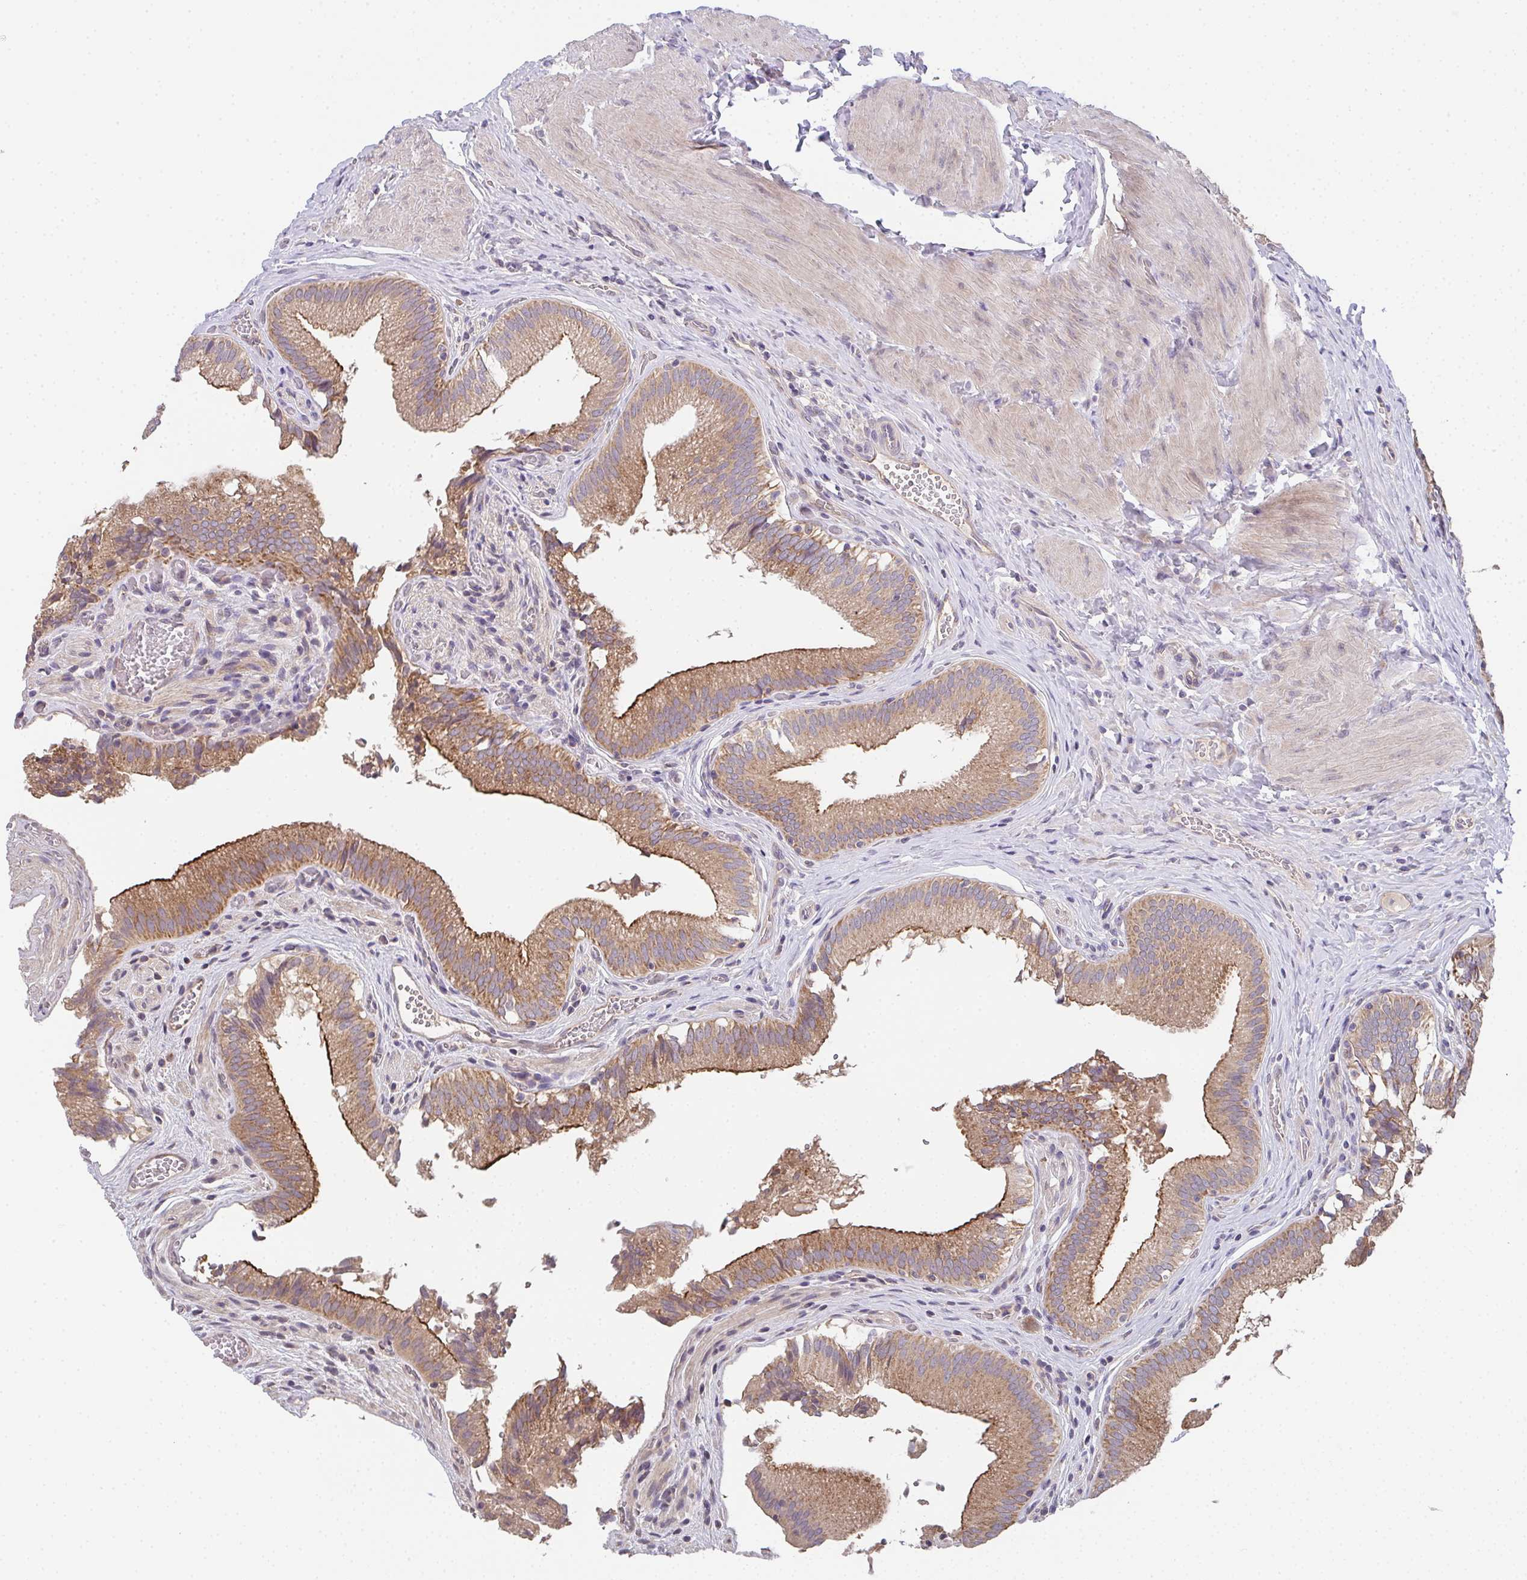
{"staining": {"intensity": "moderate", "quantity": ">75%", "location": "cytoplasmic/membranous"}, "tissue": "gallbladder", "cell_type": "Glandular cells", "image_type": "normal", "snomed": [{"axis": "morphology", "description": "Normal tissue, NOS"}, {"axis": "topography", "description": "Gallbladder"}, {"axis": "topography", "description": "Peripheral nerve tissue"}], "caption": "The histopathology image shows immunohistochemical staining of normal gallbladder. There is moderate cytoplasmic/membranous expression is seen in about >75% of glandular cells. (Brightfield microscopy of DAB IHC at high magnification).", "gene": "TSPAN31", "patient": {"sex": "male", "age": 17}}